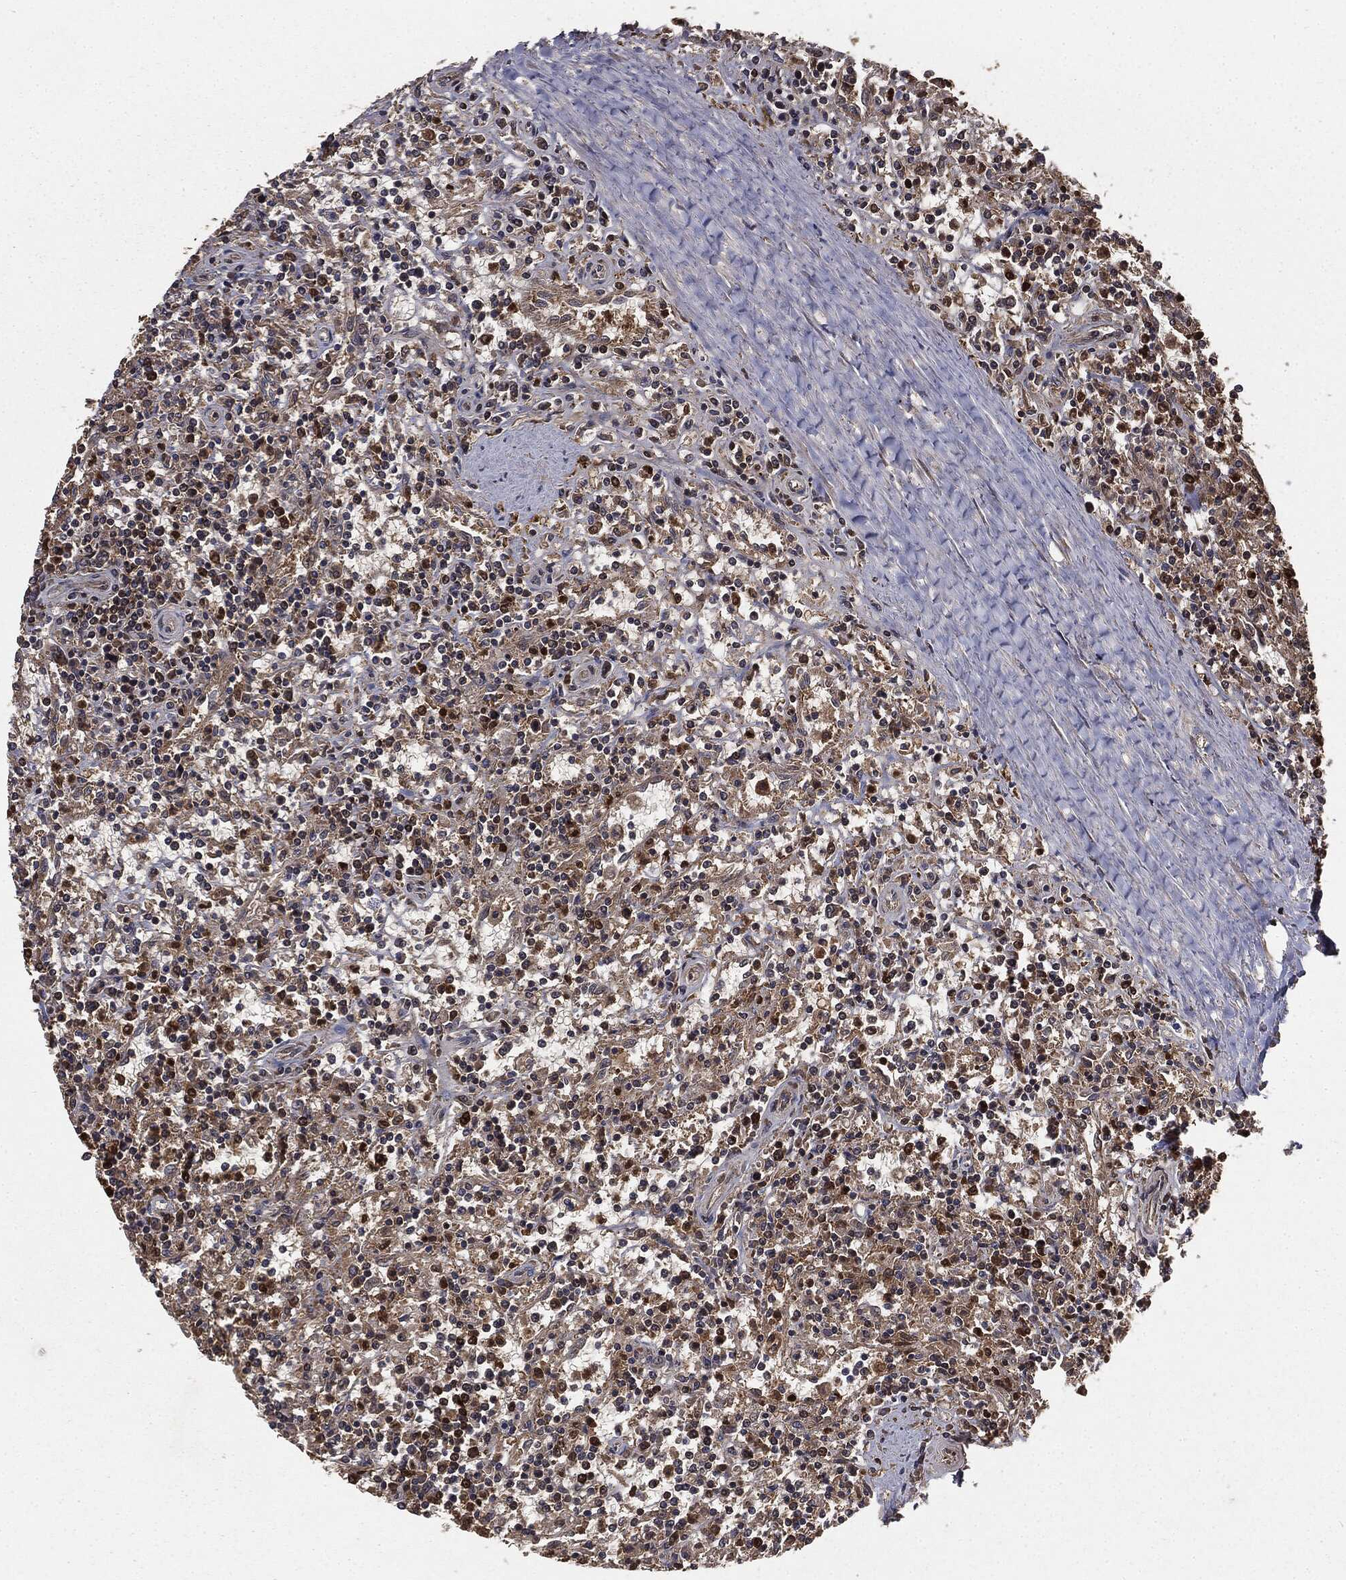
{"staining": {"intensity": "strong", "quantity": "<25%", "location": "cytoplasmic/membranous"}, "tissue": "lymphoma", "cell_type": "Tumor cells", "image_type": "cancer", "snomed": [{"axis": "morphology", "description": "Malignant lymphoma, non-Hodgkin's type, Low grade"}, {"axis": "topography", "description": "Spleen"}], "caption": "This is a photomicrograph of IHC staining of lymphoma, which shows strong expression in the cytoplasmic/membranous of tumor cells.", "gene": "GNB5", "patient": {"sex": "male", "age": 62}}